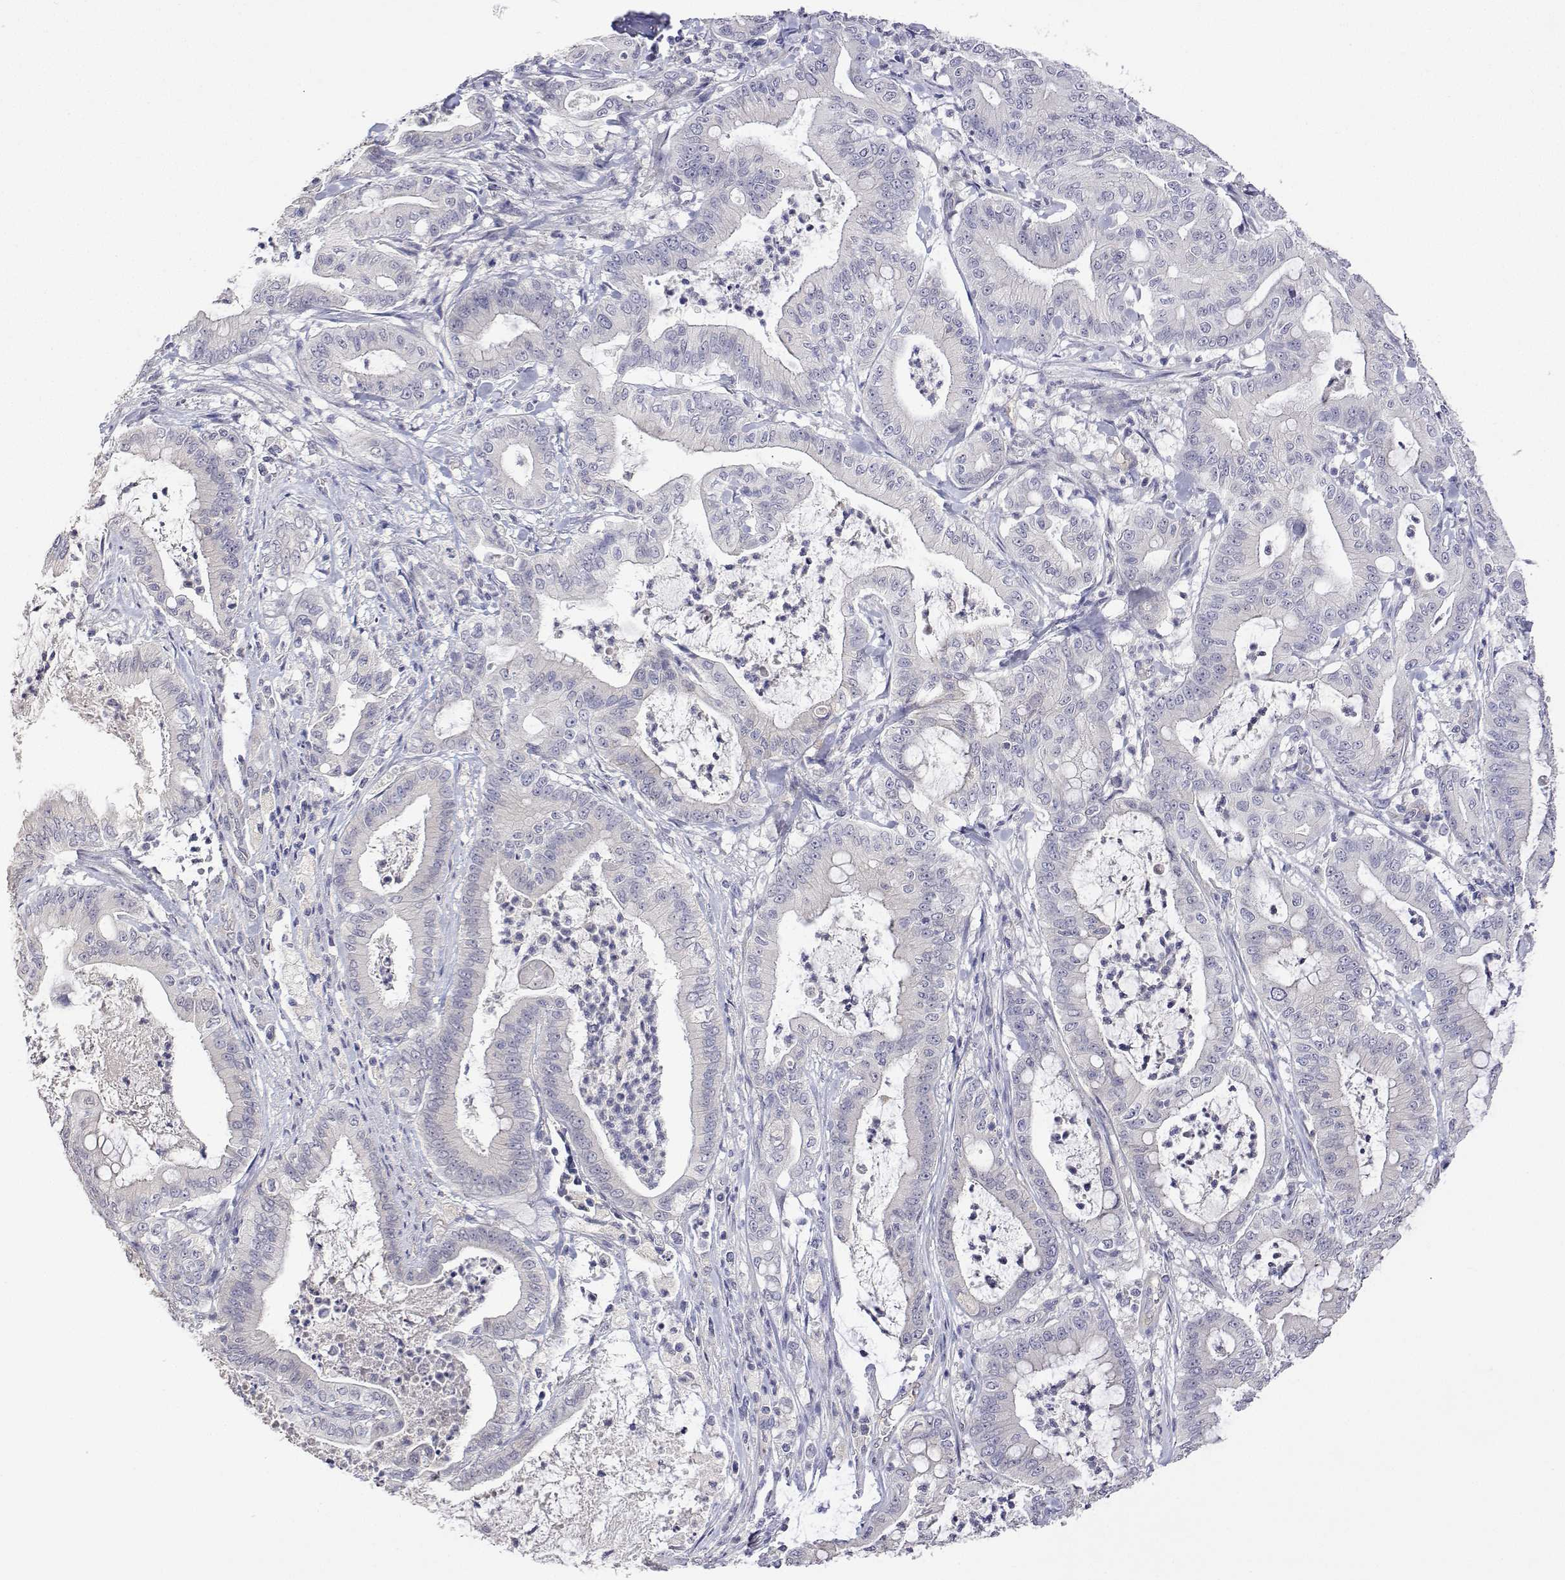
{"staining": {"intensity": "negative", "quantity": "none", "location": "none"}, "tissue": "pancreatic cancer", "cell_type": "Tumor cells", "image_type": "cancer", "snomed": [{"axis": "morphology", "description": "Adenocarcinoma, NOS"}, {"axis": "topography", "description": "Pancreas"}], "caption": "Human pancreatic cancer (adenocarcinoma) stained for a protein using immunohistochemistry exhibits no staining in tumor cells.", "gene": "PLCB1", "patient": {"sex": "male", "age": 71}}